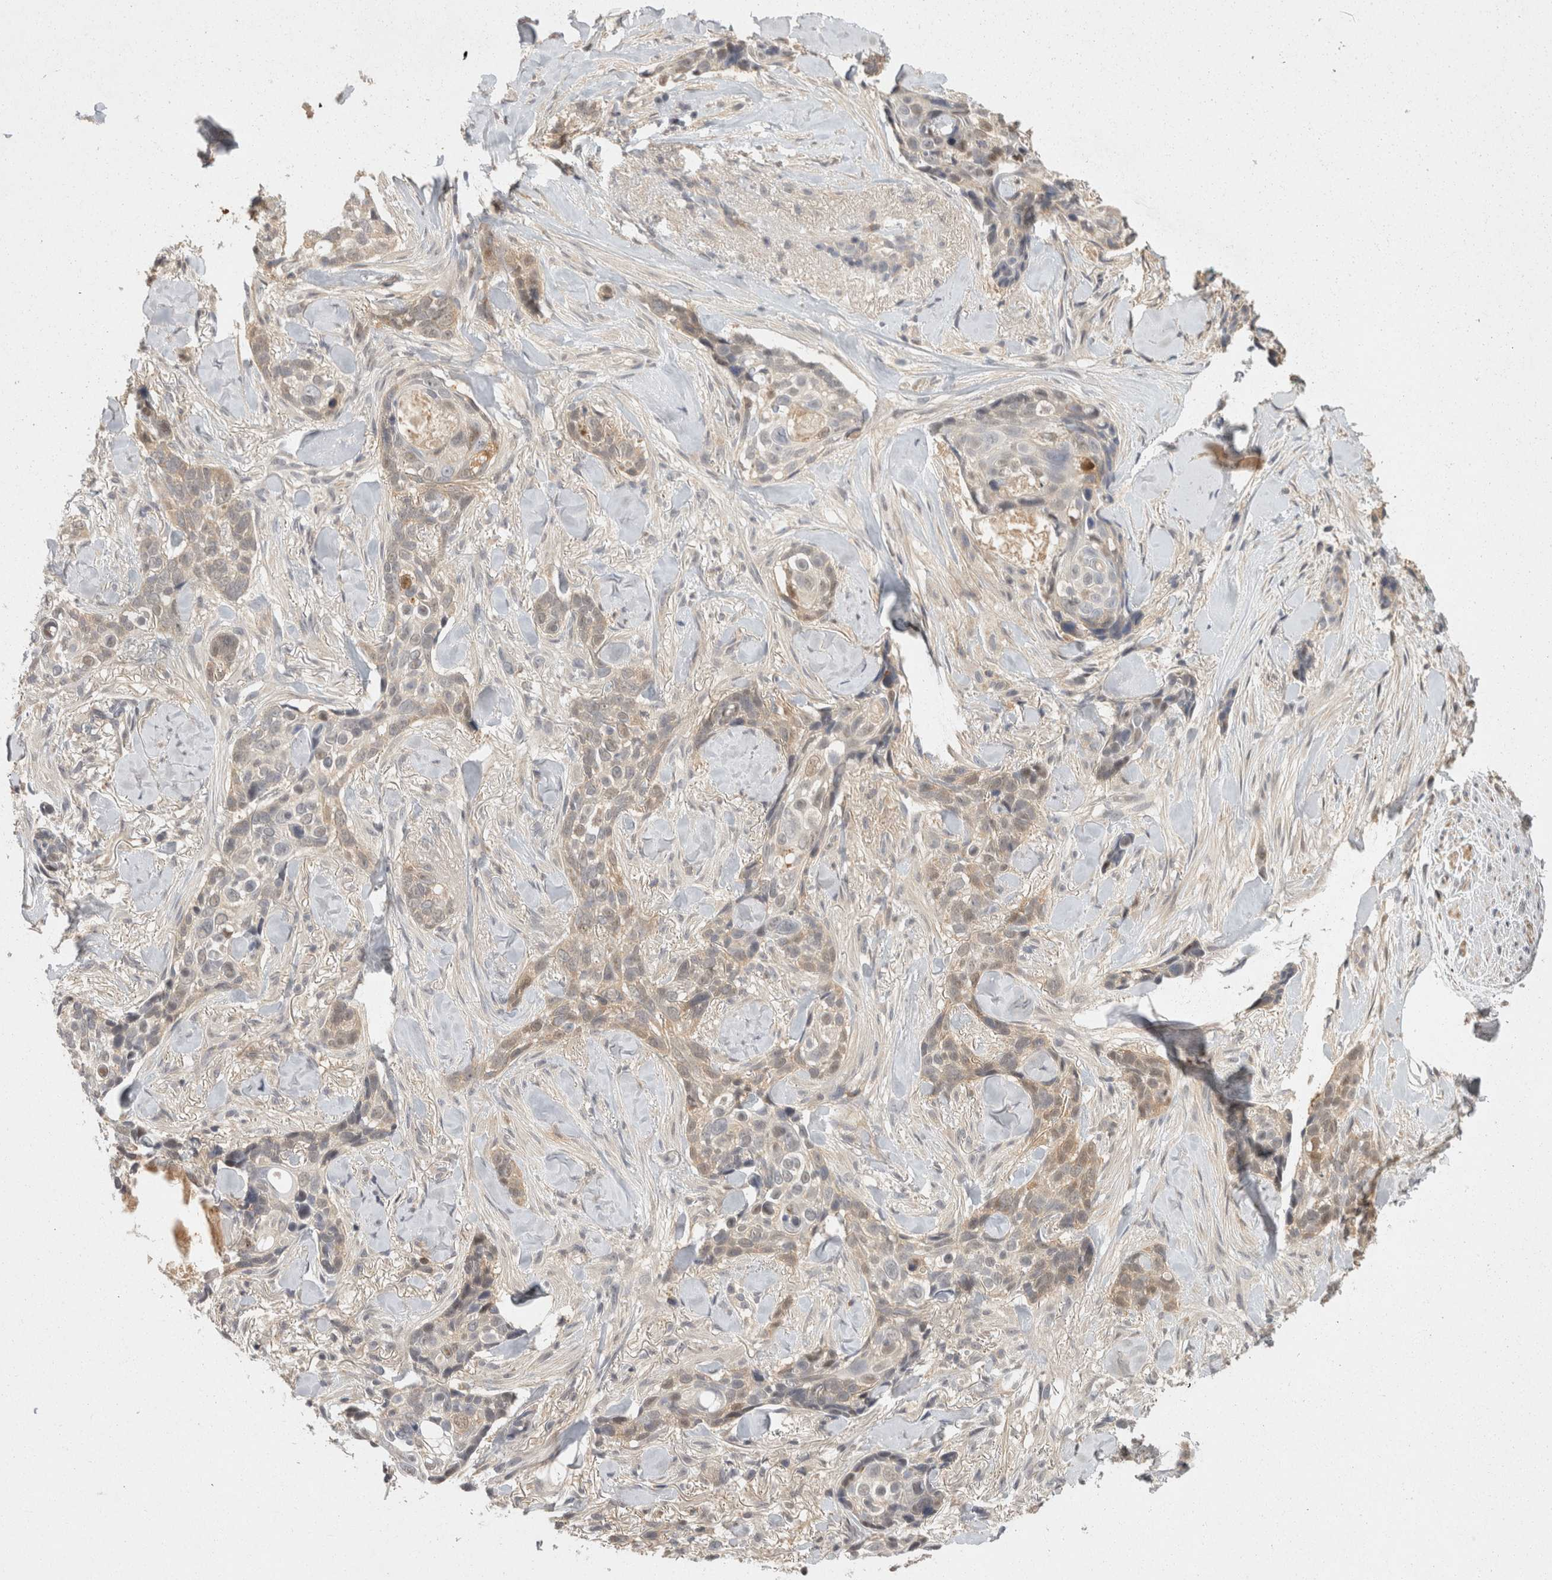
{"staining": {"intensity": "weak", "quantity": "25%-75%", "location": "cytoplasmic/membranous"}, "tissue": "skin cancer", "cell_type": "Tumor cells", "image_type": "cancer", "snomed": [{"axis": "morphology", "description": "Basal cell carcinoma"}, {"axis": "topography", "description": "Skin"}], "caption": "Brown immunohistochemical staining in skin cancer exhibits weak cytoplasmic/membranous positivity in approximately 25%-75% of tumor cells.", "gene": "ACAT2", "patient": {"sex": "female", "age": 82}}